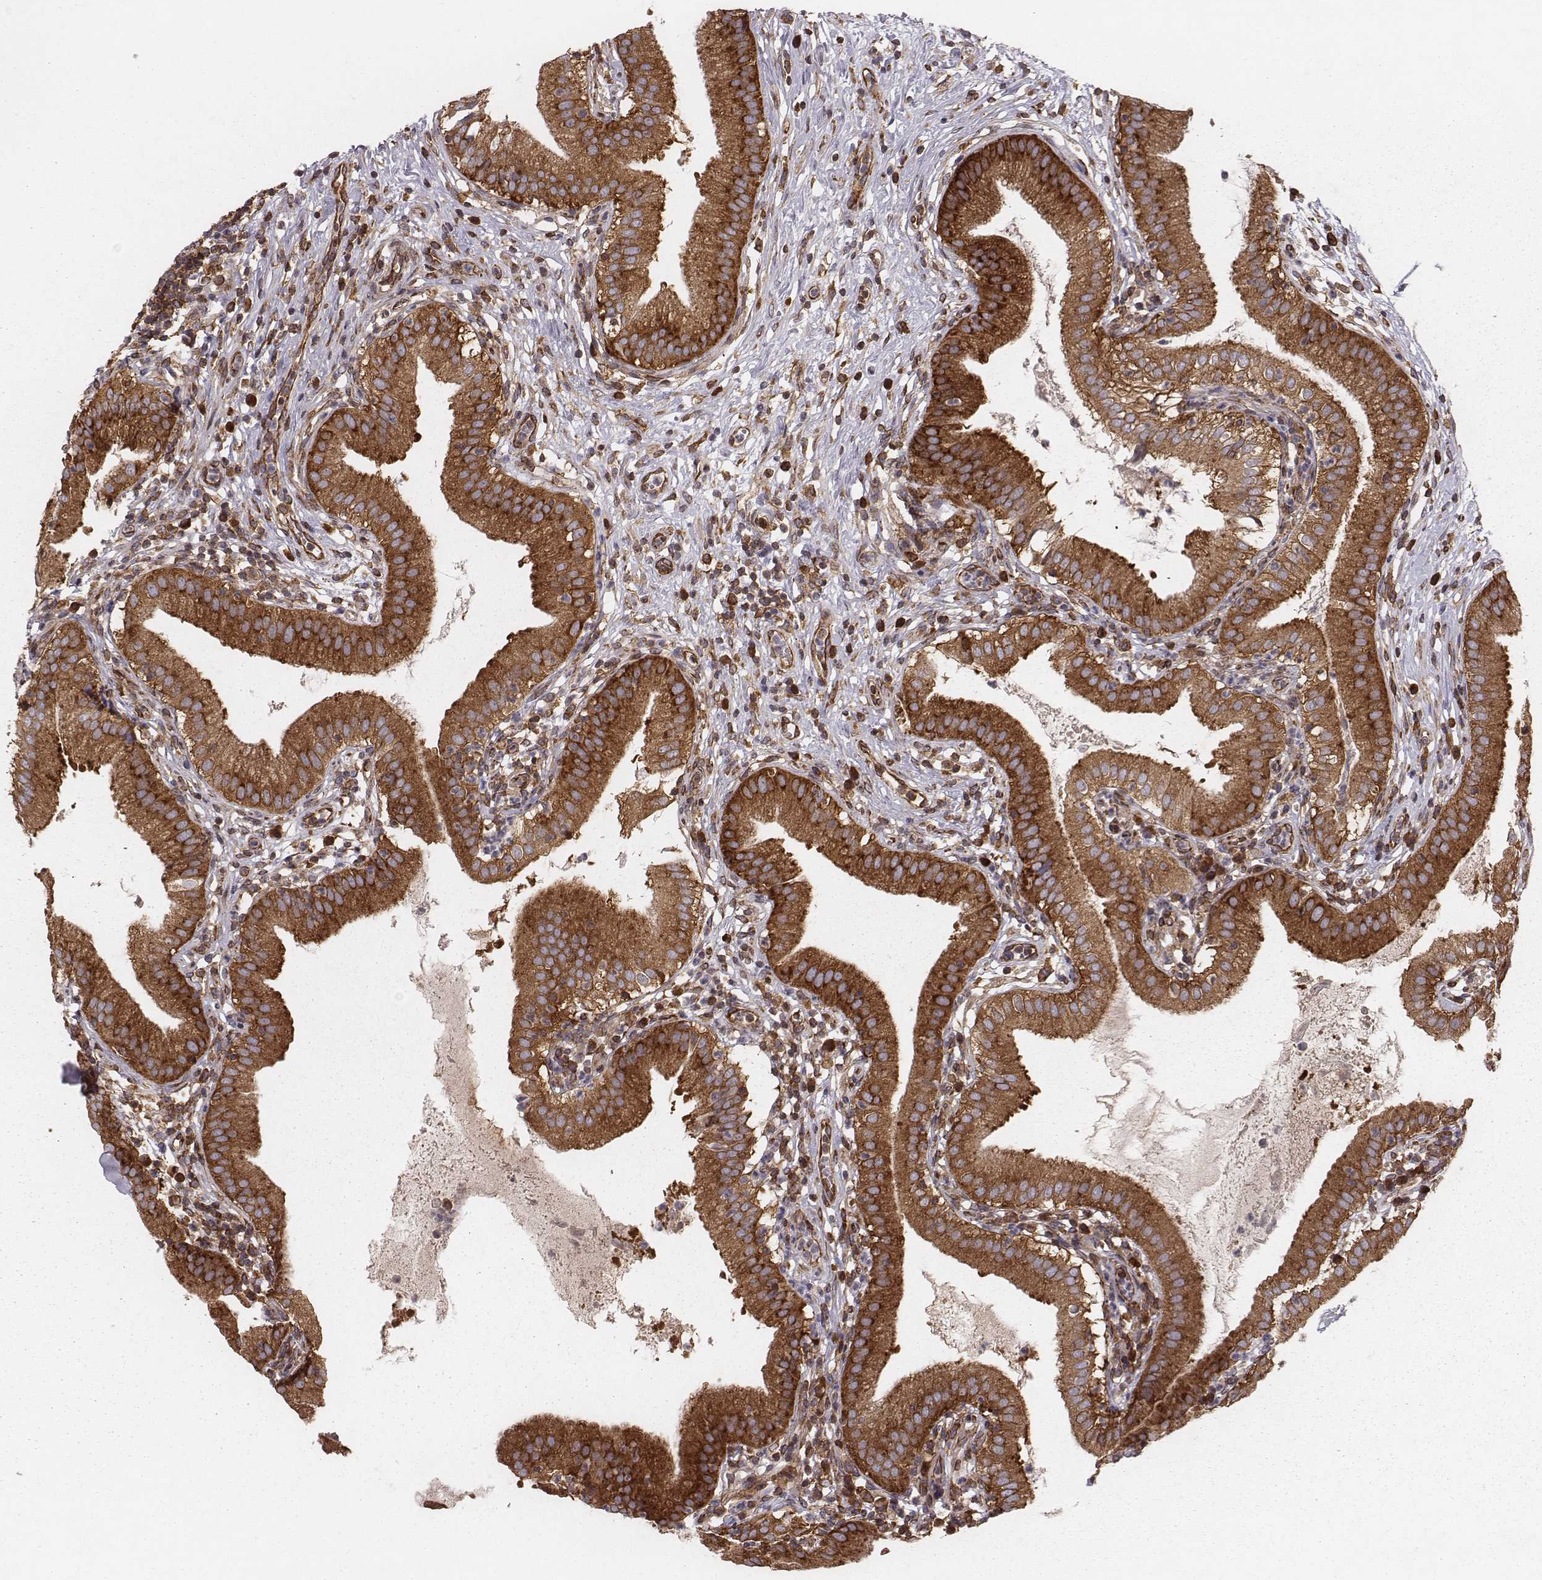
{"staining": {"intensity": "strong", "quantity": ">75%", "location": "cytoplasmic/membranous"}, "tissue": "gallbladder", "cell_type": "Glandular cells", "image_type": "normal", "snomed": [{"axis": "morphology", "description": "Normal tissue, NOS"}, {"axis": "topography", "description": "Gallbladder"}], "caption": "Protein analysis of benign gallbladder exhibits strong cytoplasmic/membranous positivity in about >75% of glandular cells.", "gene": "TXLNA", "patient": {"sex": "female", "age": 65}}